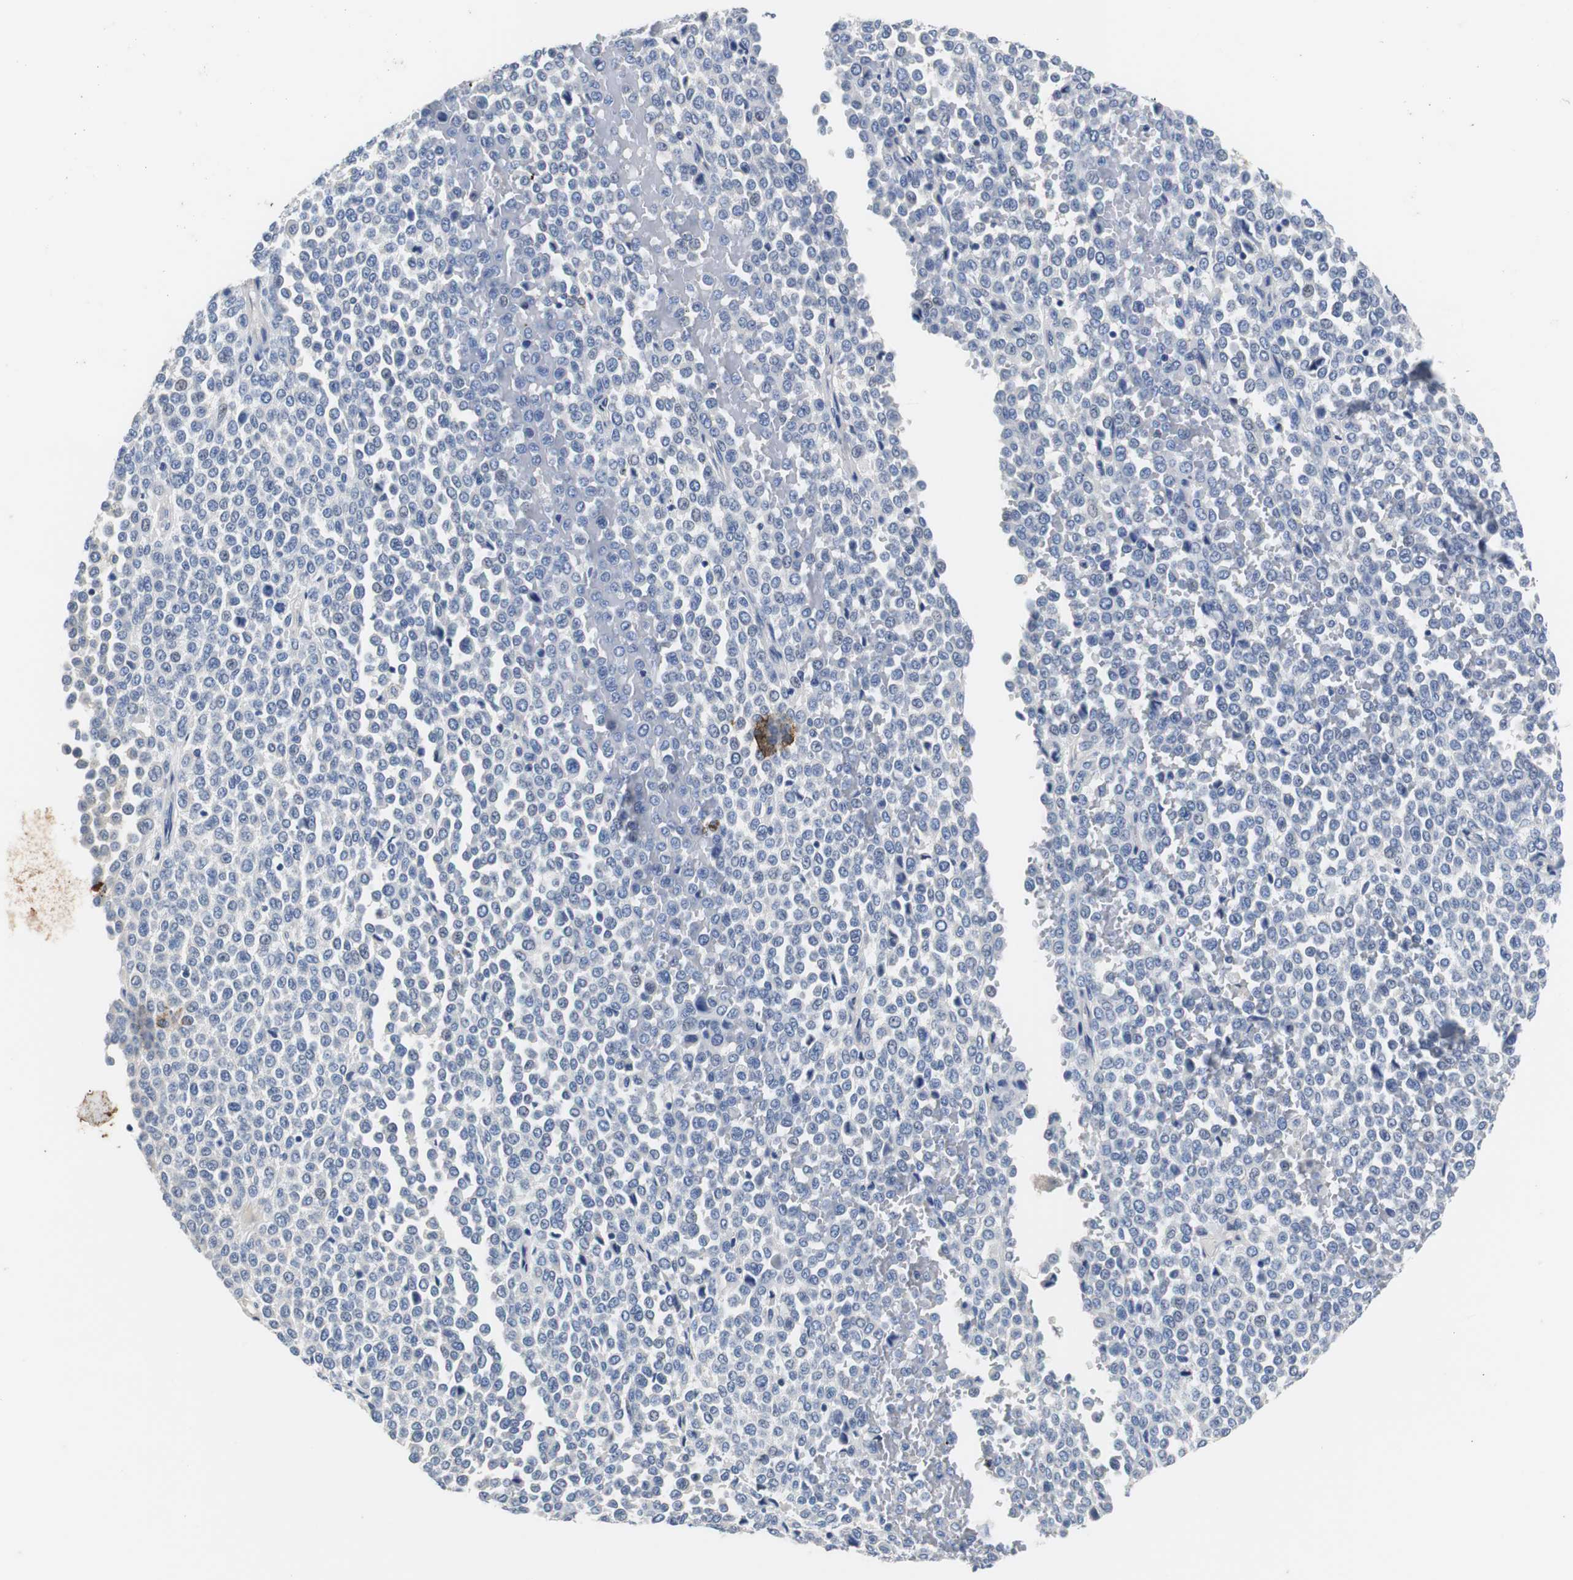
{"staining": {"intensity": "negative", "quantity": "none", "location": "none"}, "tissue": "melanoma", "cell_type": "Tumor cells", "image_type": "cancer", "snomed": [{"axis": "morphology", "description": "Malignant melanoma, Metastatic site"}, {"axis": "topography", "description": "Pancreas"}], "caption": "This is an immunohistochemistry histopathology image of human melanoma. There is no positivity in tumor cells.", "gene": "PCK1", "patient": {"sex": "female", "age": 30}}